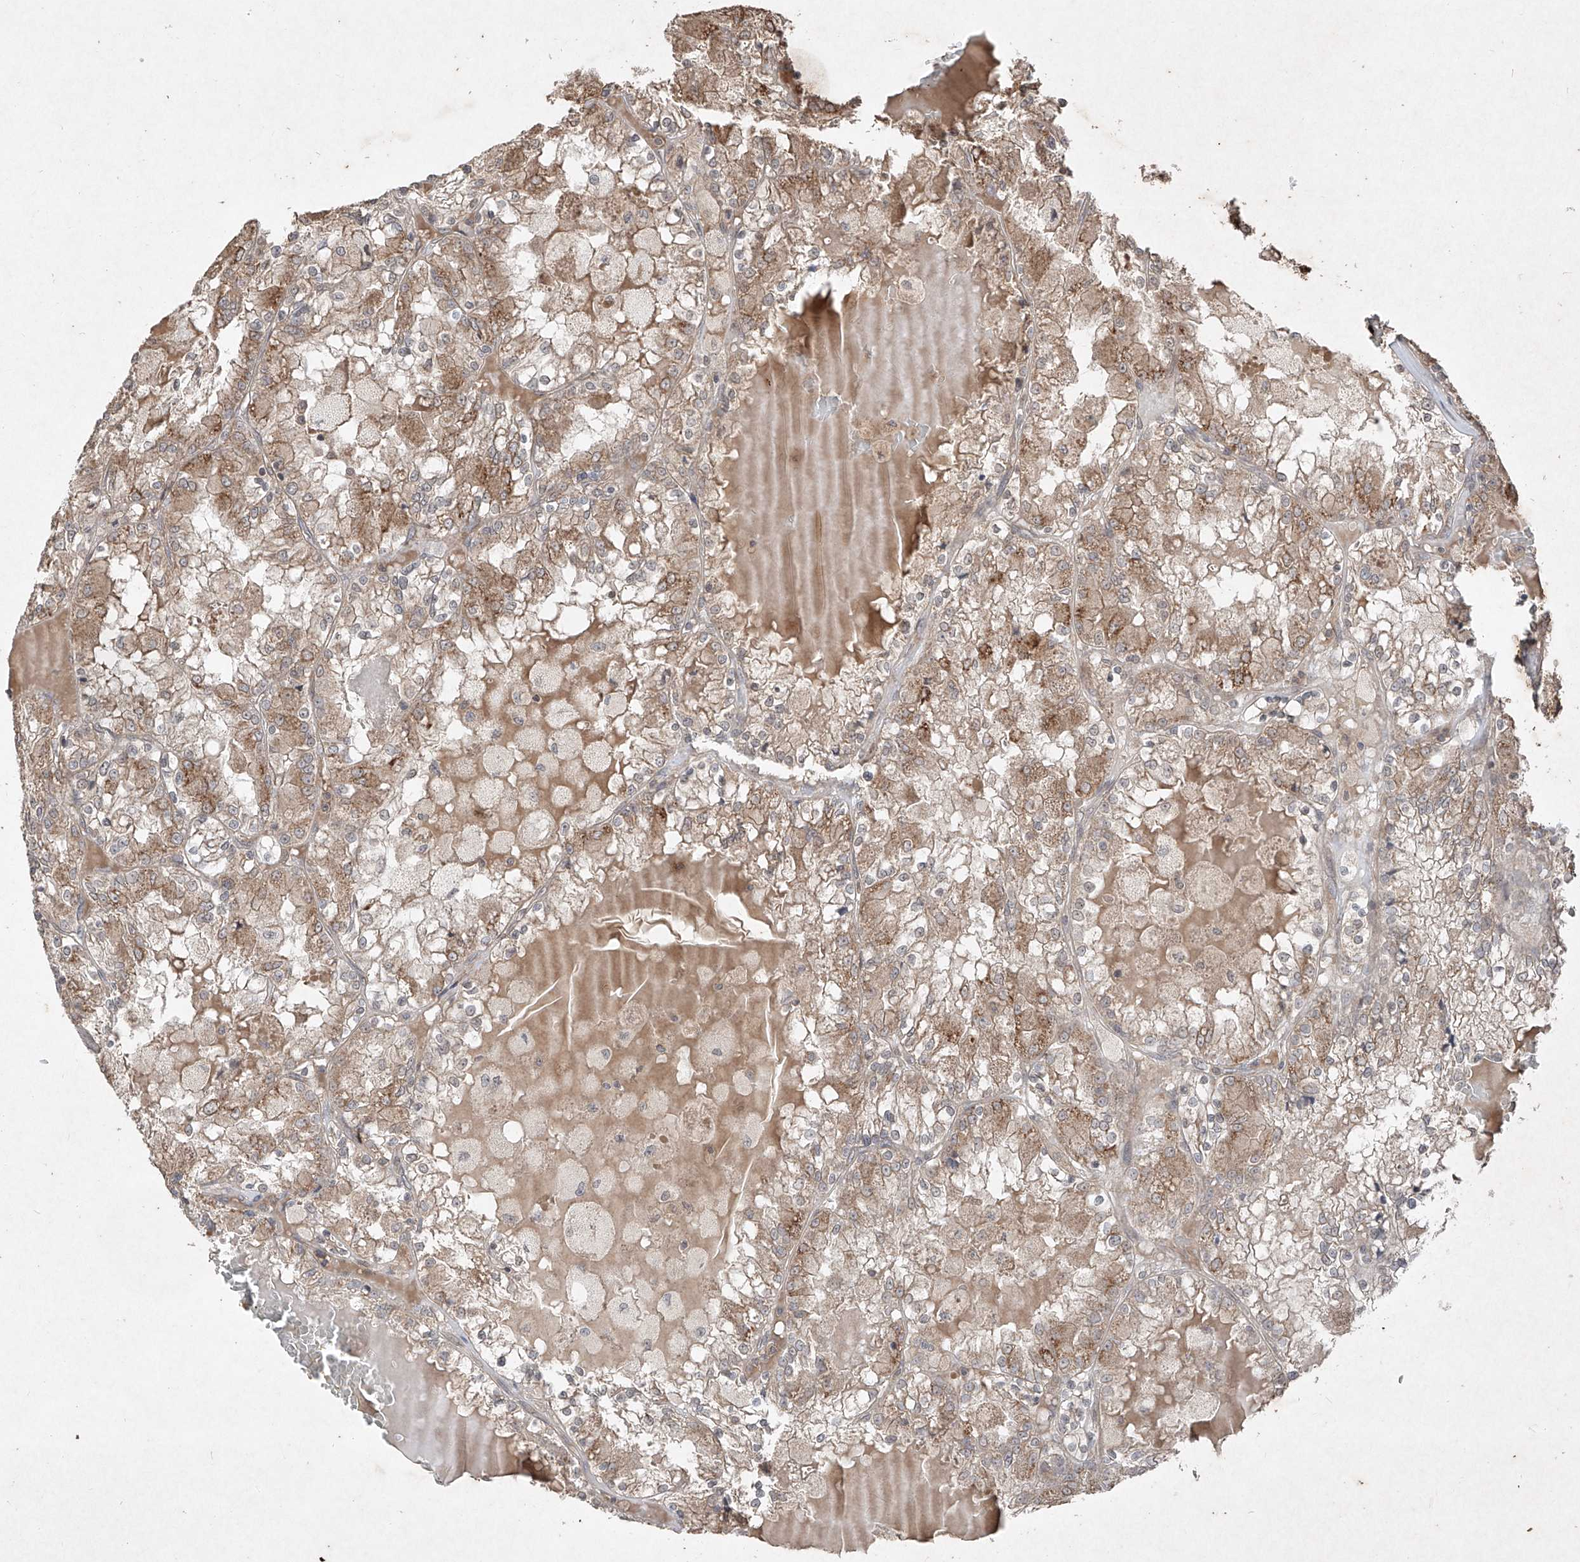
{"staining": {"intensity": "moderate", "quantity": ">75%", "location": "cytoplasmic/membranous"}, "tissue": "renal cancer", "cell_type": "Tumor cells", "image_type": "cancer", "snomed": [{"axis": "morphology", "description": "Adenocarcinoma, NOS"}, {"axis": "topography", "description": "Kidney"}], "caption": "An IHC image of tumor tissue is shown. Protein staining in brown labels moderate cytoplasmic/membranous positivity in renal cancer (adenocarcinoma) within tumor cells. The staining is performed using DAB (3,3'-diaminobenzidine) brown chromogen to label protein expression. The nuclei are counter-stained blue using hematoxylin.", "gene": "ABCD3", "patient": {"sex": "female", "age": 56}}